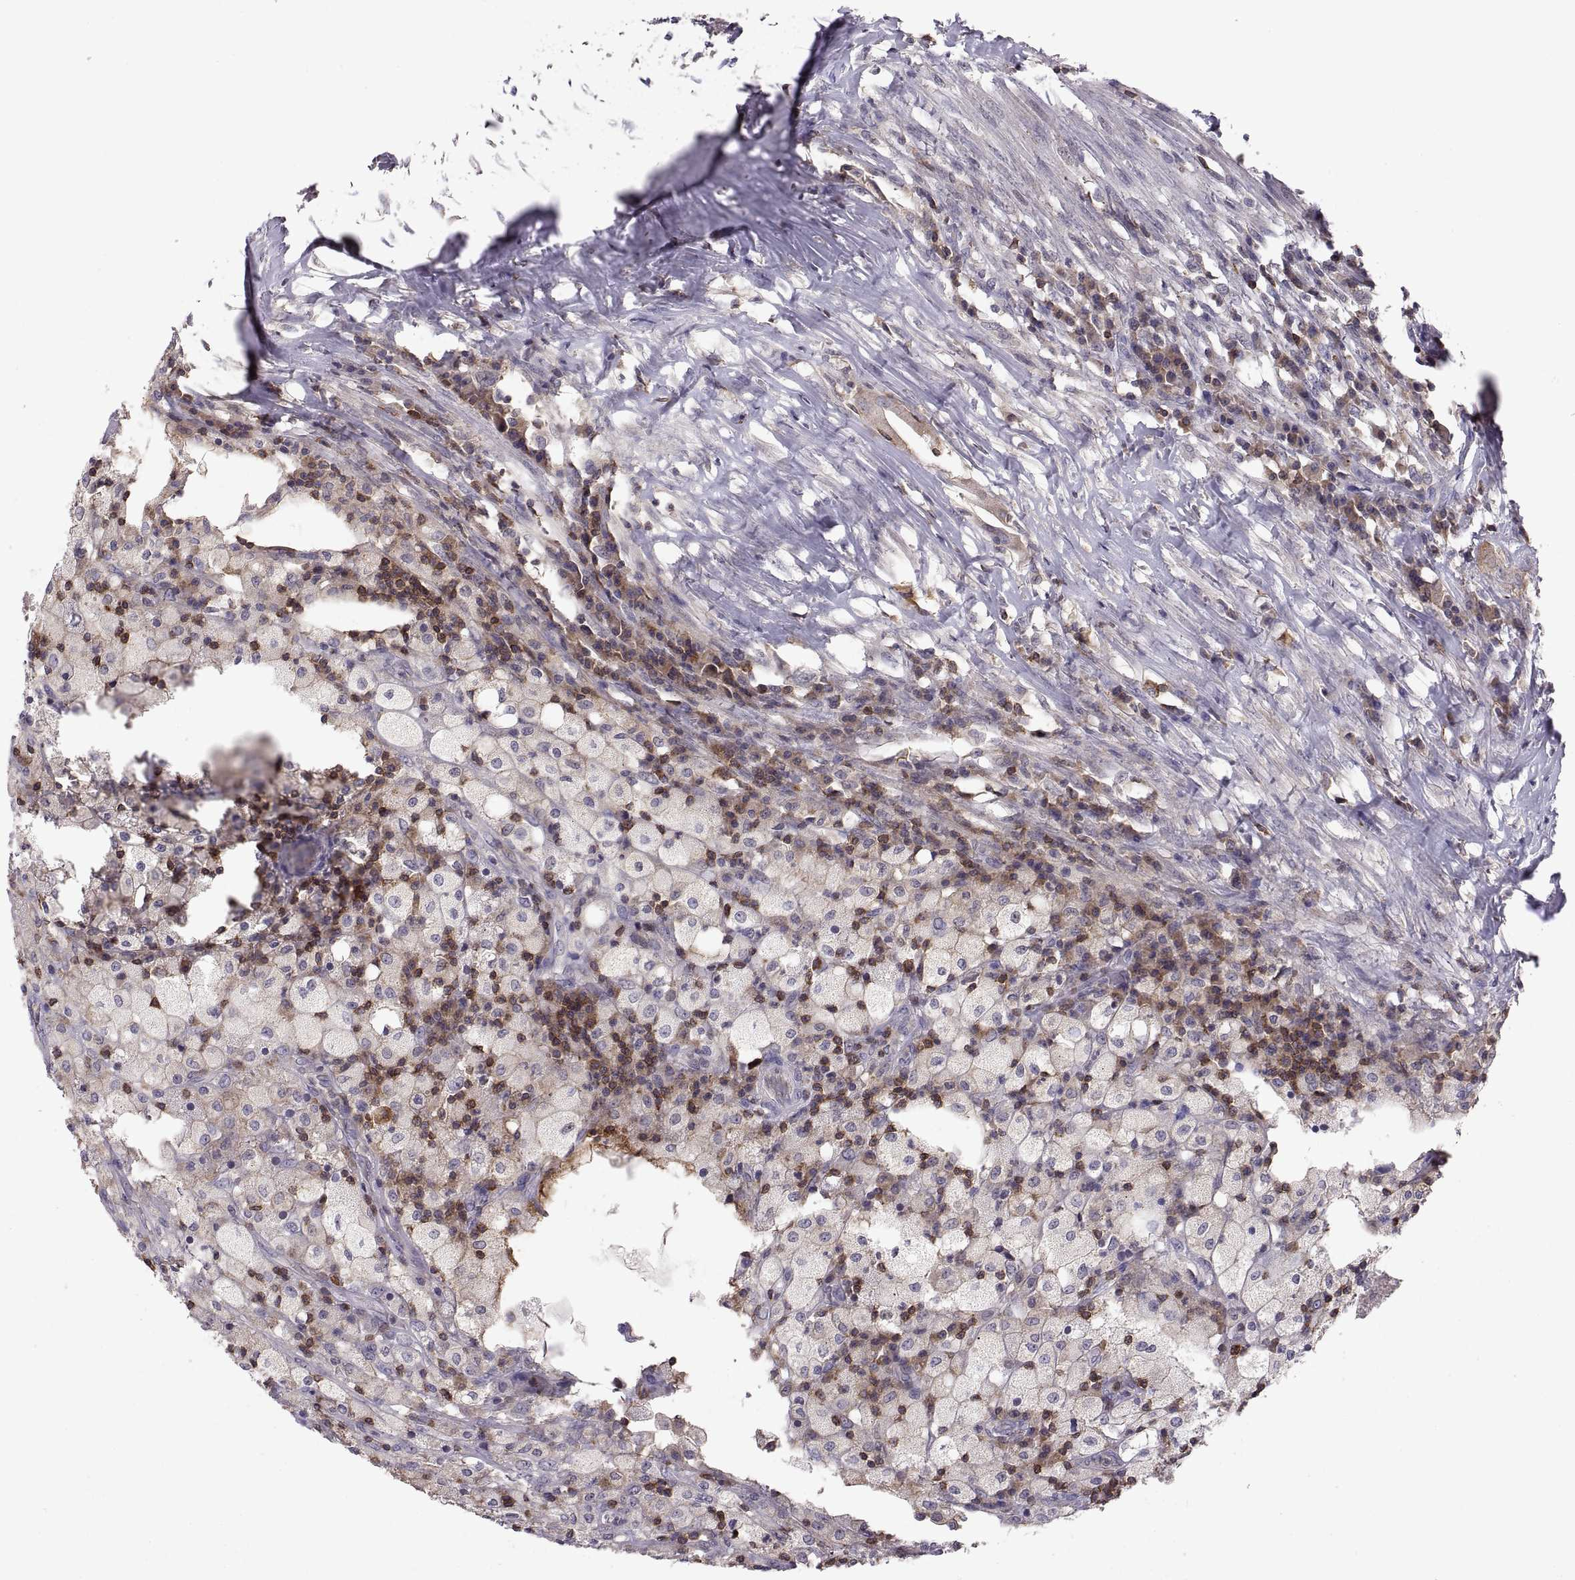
{"staining": {"intensity": "negative", "quantity": "none", "location": "none"}, "tissue": "testis cancer", "cell_type": "Tumor cells", "image_type": "cancer", "snomed": [{"axis": "morphology", "description": "Necrosis, NOS"}, {"axis": "morphology", "description": "Carcinoma, Embryonal, NOS"}, {"axis": "topography", "description": "Testis"}], "caption": "This is an immunohistochemistry (IHC) histopathology image of testis cancer (embryonal carcinoma). There is no staining in tumor cells.", "gene": "EZR", "patient": {"sex": "male", "age": 19}}